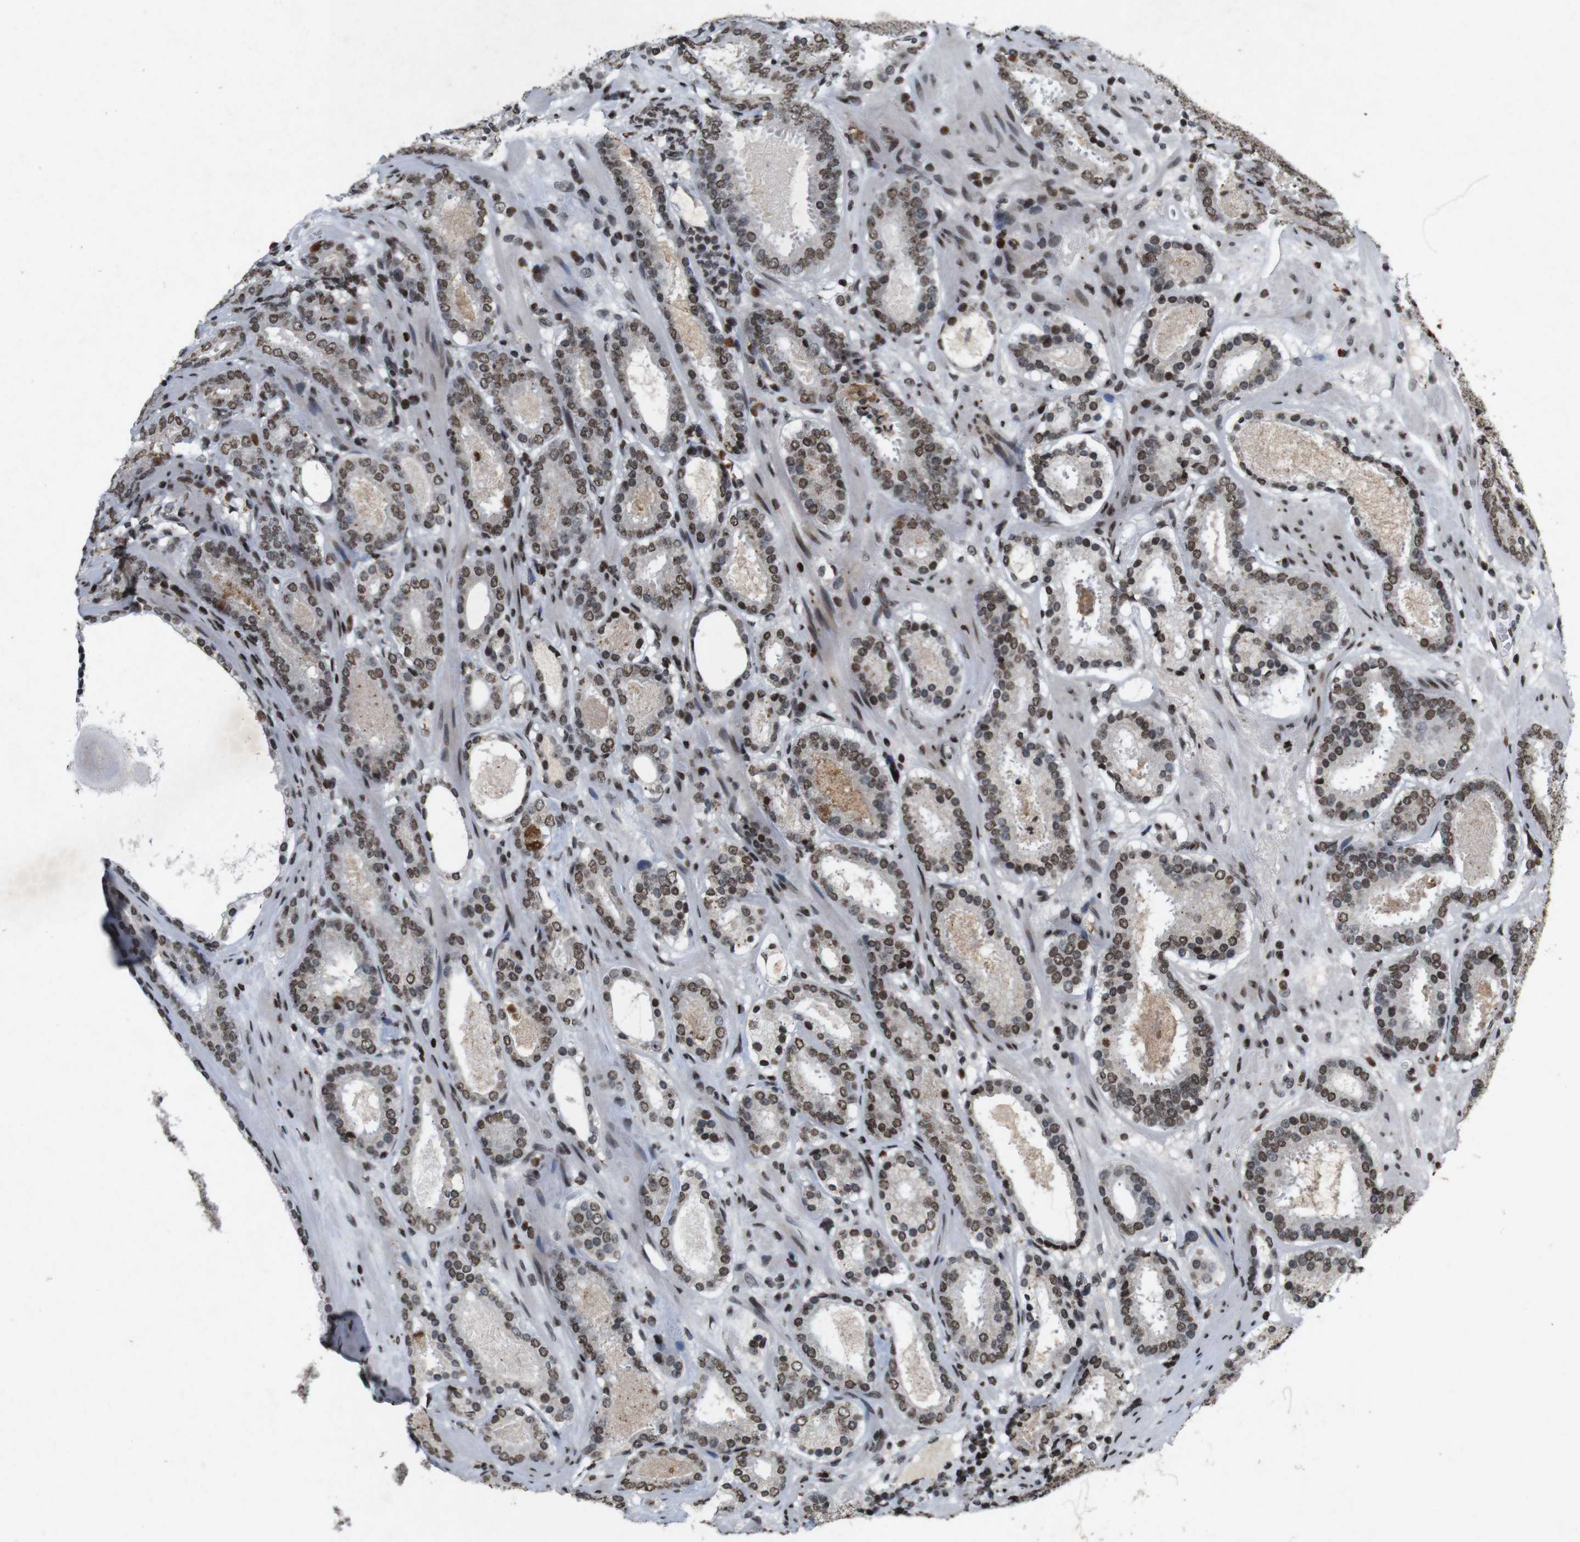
{"staining": {"intensity": "moderate", "quantity": ">75%", "location": "nuclear"}, "tissue": "prostate cancer", "cell_type": "Tumor cells", "image_type": "cancer", "snomed": [{"axis": "morphology", "description": "Adenocarcinoma, Low grade"}, {"axis": "topography", "description": "Prostate"}], "caption": "Immunohistochemical staining of human prostate cancer displays moderate nuclear protein expression in approximately >75% of tumor cells.", "gene": "MAGEH1", "patient": {"sex": "male", "age": 69}}